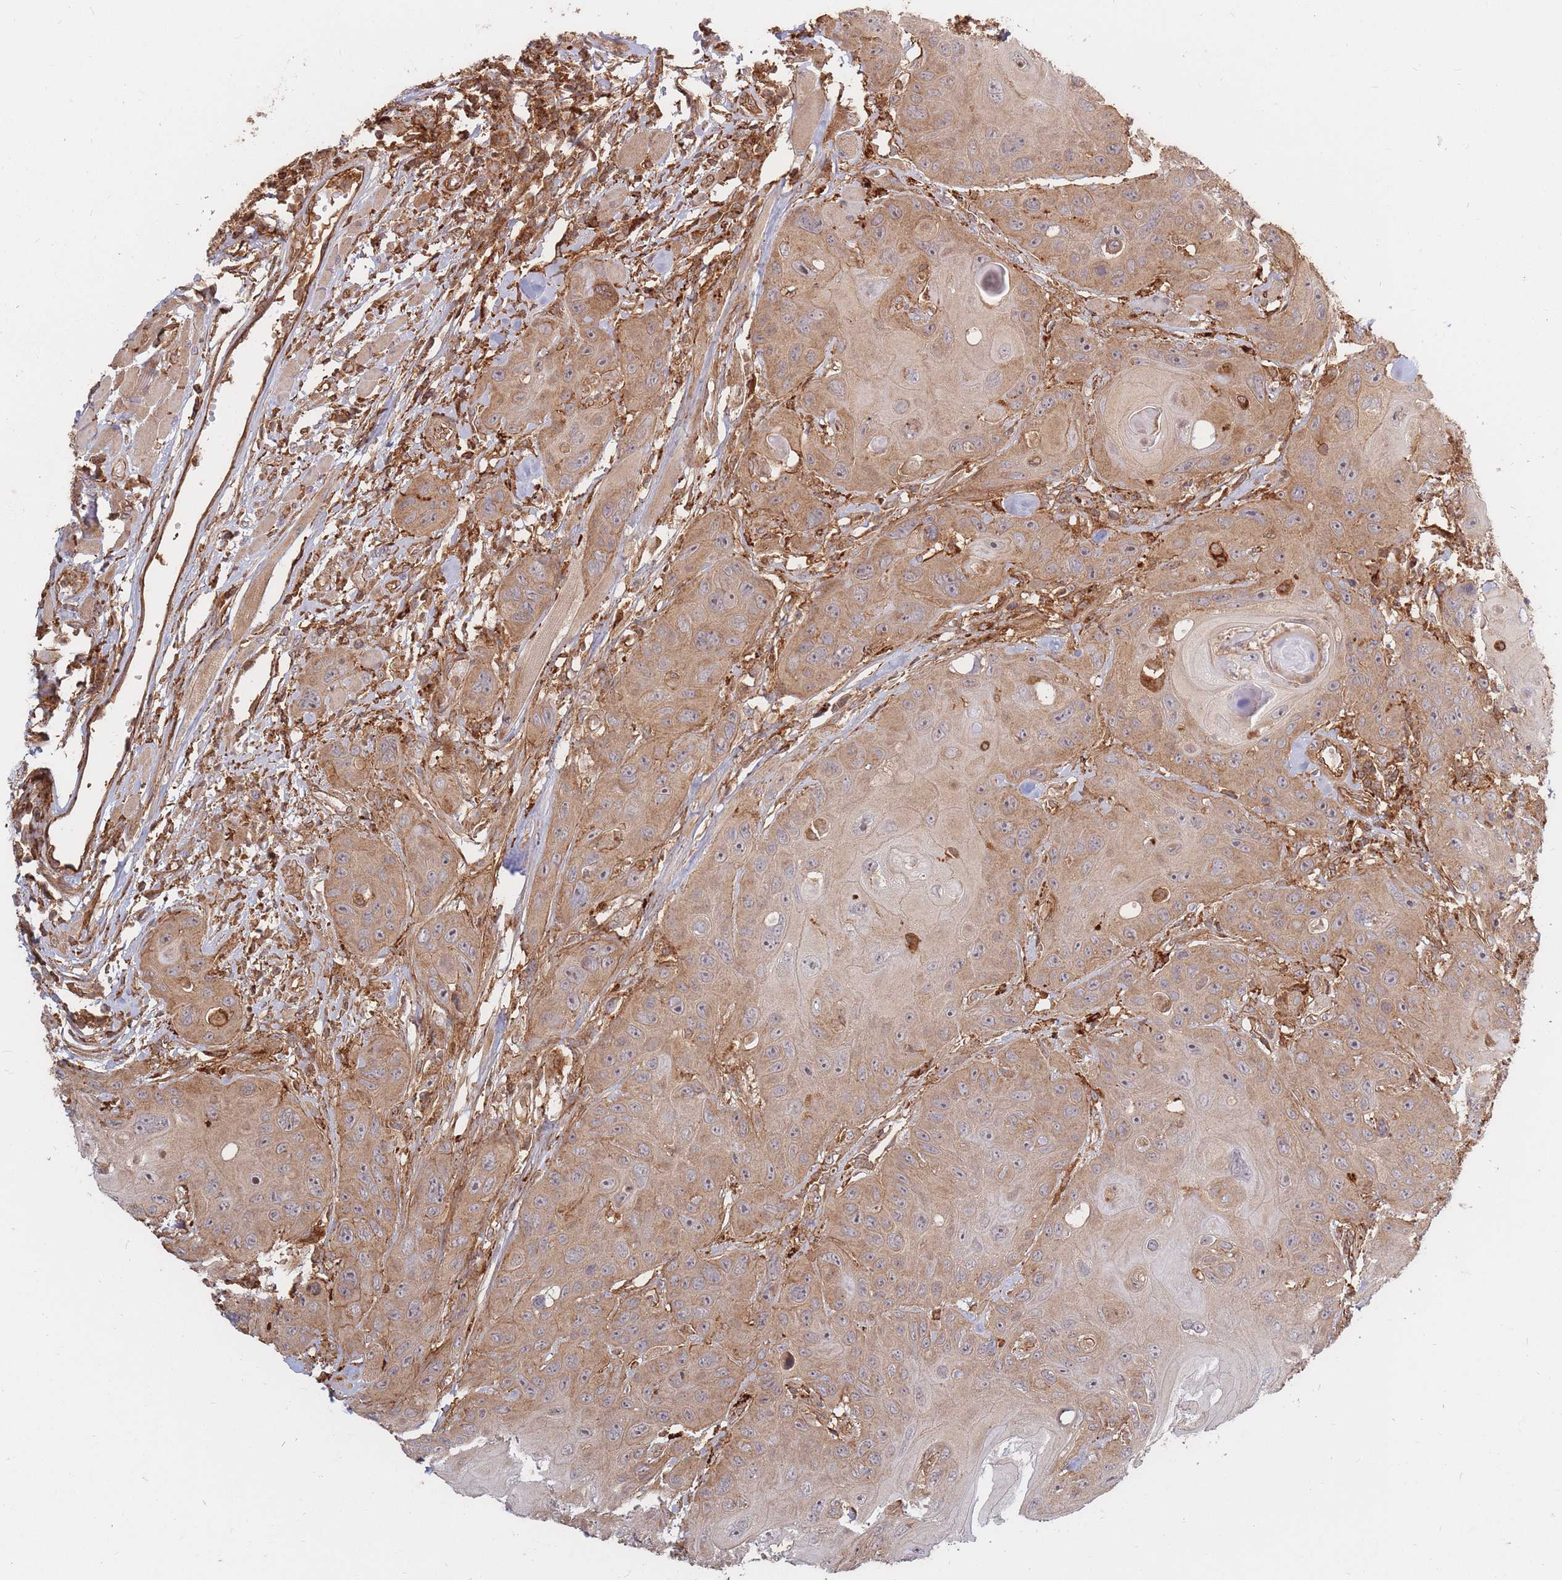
{"staining": {"intensity": "moderate", "quantity": ">75%", "location": "cytoplasmic/membranous"}, "tissue": "head and neck cancer", "cell_type": "Tumor cells", "image_type": "cancer", "snomed": [{"axis": "morphology", "description": "Squamous cell carcinoma, NOS"}, {"axis": "topography", "description": "Head-Neck"}], "caption": "Immunohistochemistry (IHC) of human head and neck cancer (squamous cell carcinoma) displays medium levels of moderate cytoplasmic/membranous expression in about >75% of tumor cells. (DAB (3,3'-diaminobenzidine) = brown stain, brightfield microscopy at high magnification).", "gene": "RASSF2", "patient": {"sex": "female", "age": 59}}